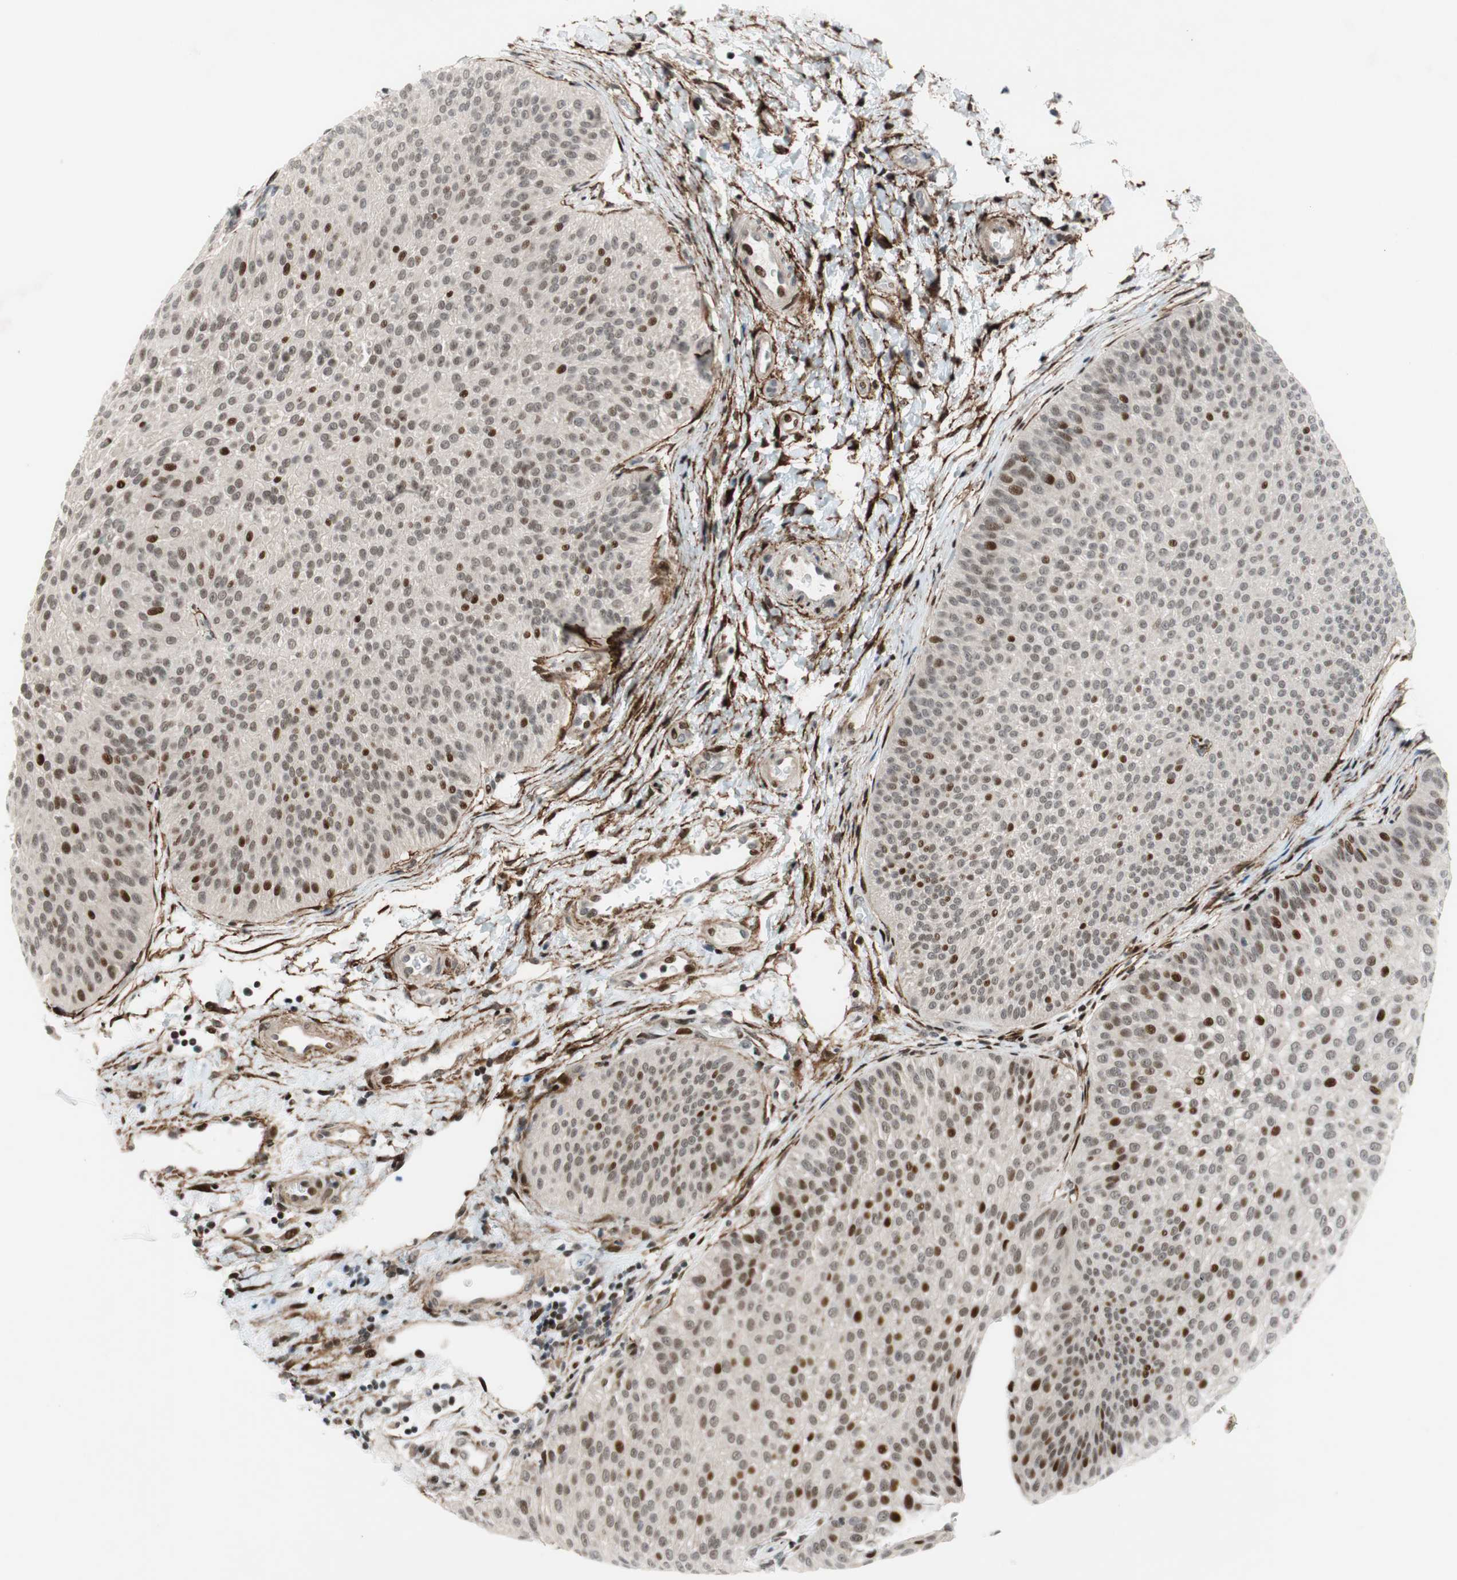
{"staining": {"intensity": "strong", "quantity": "<25%", "location": "nuclear"}, "tissue": "urothelial cancer", "cell_type": "Tumor cells", "image_type": "cancer", "snomed": [{"axis": "morphology", "description": "Urothelial carcinoma, Low grade"}, {"axis": "topography", "description": "Urinary bladder"}], "caption": "Immunohistochemical staining of human urothelial cancer displays medium levels of strong nuclear protein positivity in about <25% of tumor cells.", "gene": "FBXO44", "patient": {"sex": "female", "age": 60}}